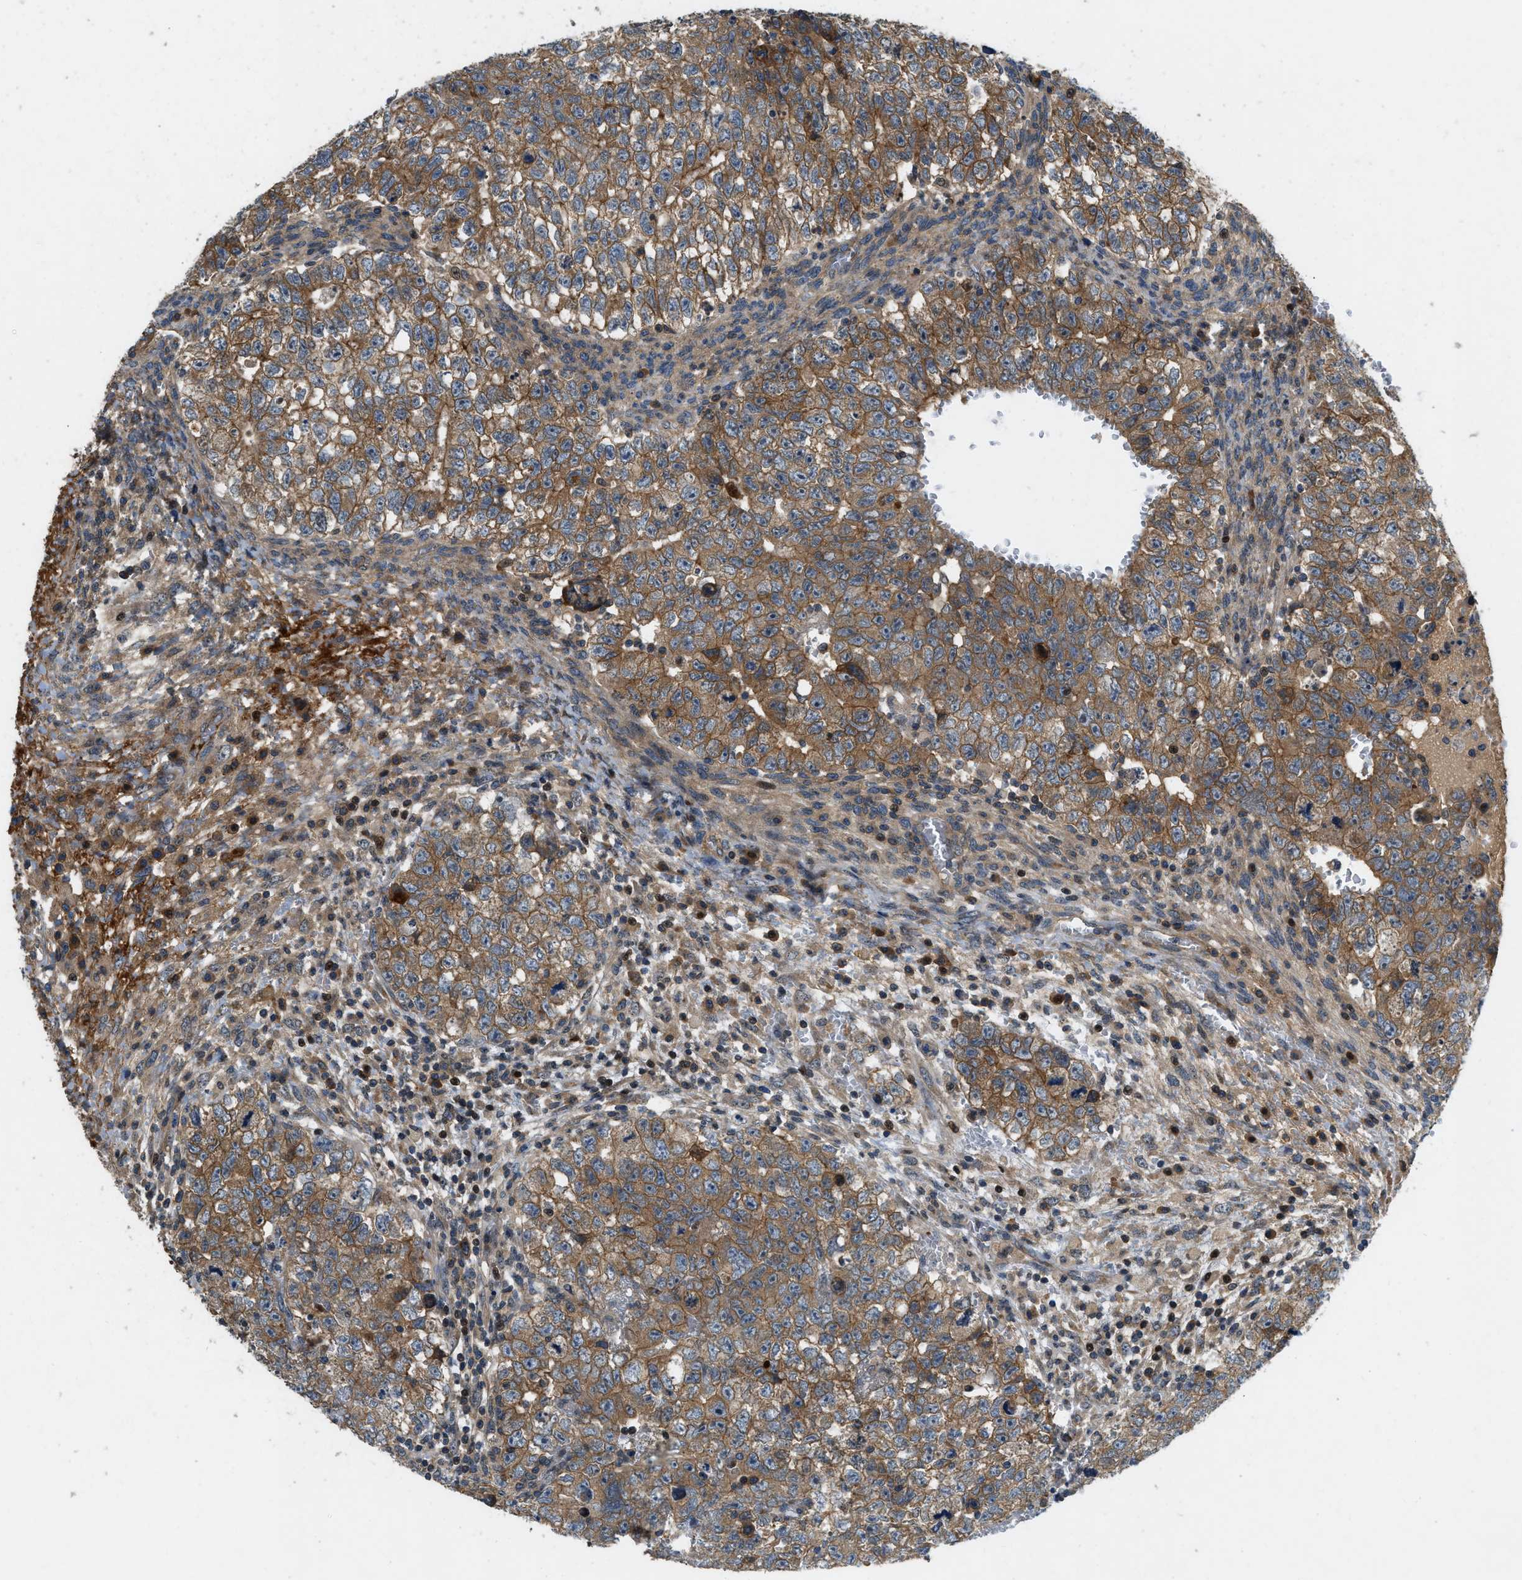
{"staining": {"intensity": "moderate", "quantity": ">75%", "location": "cytoplasmic/membranous"}, "tissue": "testis cancer", "cell_type": "Tumor cells", "image_type": "cancer", "snomed": [{"axis": "morphology", "description": "Seminoma, NOS"}, {"axis": "morphology", "description": "Carcinoma, Embryonal, NOS"}, {"axis": "topography", "description": "Testis"}], "caption": "Tumor cells display medium levels of moderate cytoplasmic/membranous staining in approximately >75% of cells in human testis cancer (embryonal carcinoma).", "gene": "CNNM3", "patient": {"sex": "male", "age": 38}}